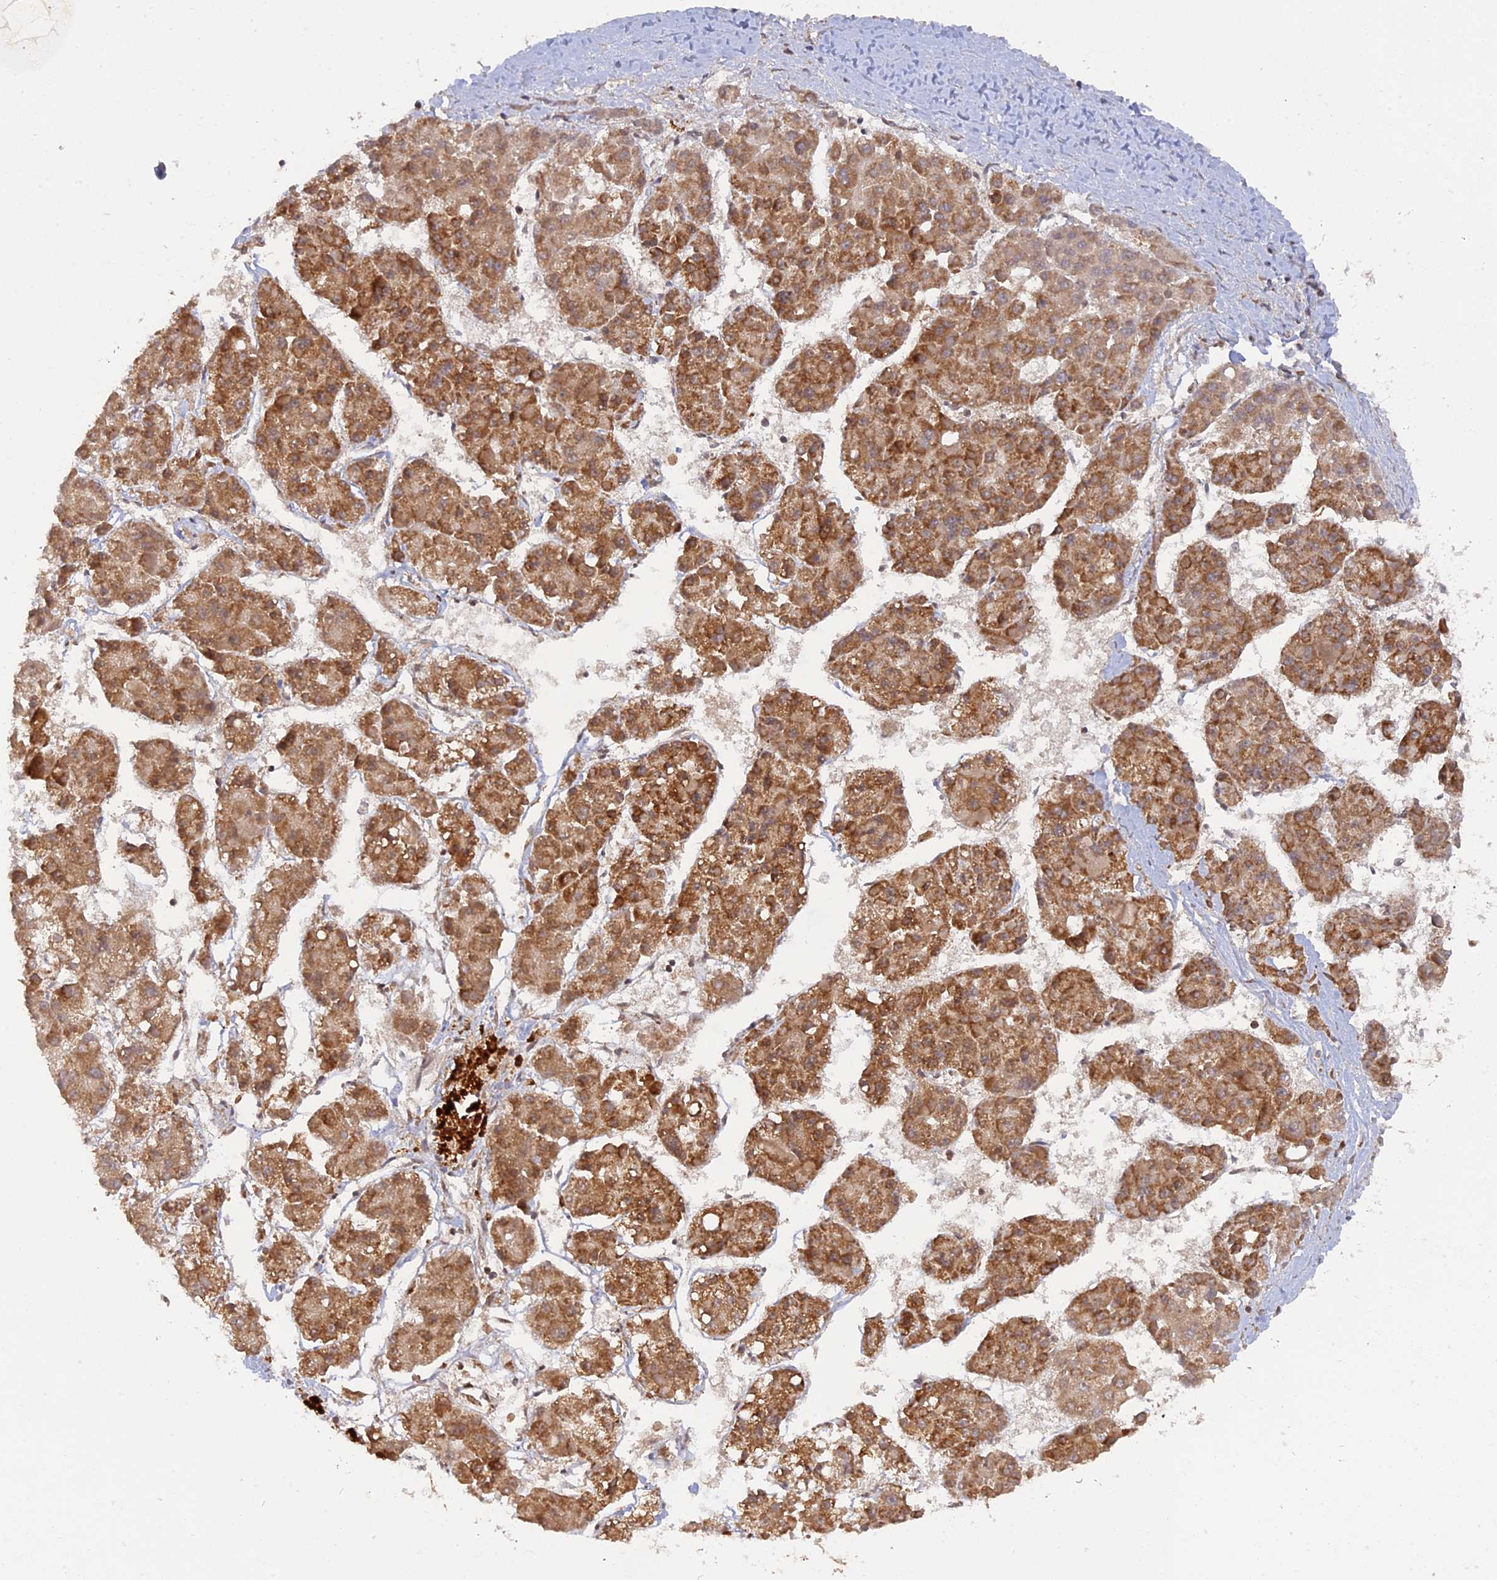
{"staining": {"intensity": "moderate", "quantity": ">75%", "location": "cytoplasmic/membranous"}, "tissue": "liver cancer", "cell_type": "Tumor cells", "image_type": "cancer", "snomed": [{"axis": "morphology", "description": "Carcinoma, Hepatocellular, NOS"}, {"axis": "topography", "description": "Liver"}], "caption": "Tumor cells reveal medium levels of moderate cytoplasmic/membranous staining in approximately >75% of cells in liver cancer (hepatocellular carcinoma). (brown staining indicates protein expression, while blue staining denotes nuclei).", "gene": "MPV17L", "patient": {"sex": "female", "age": 73}}